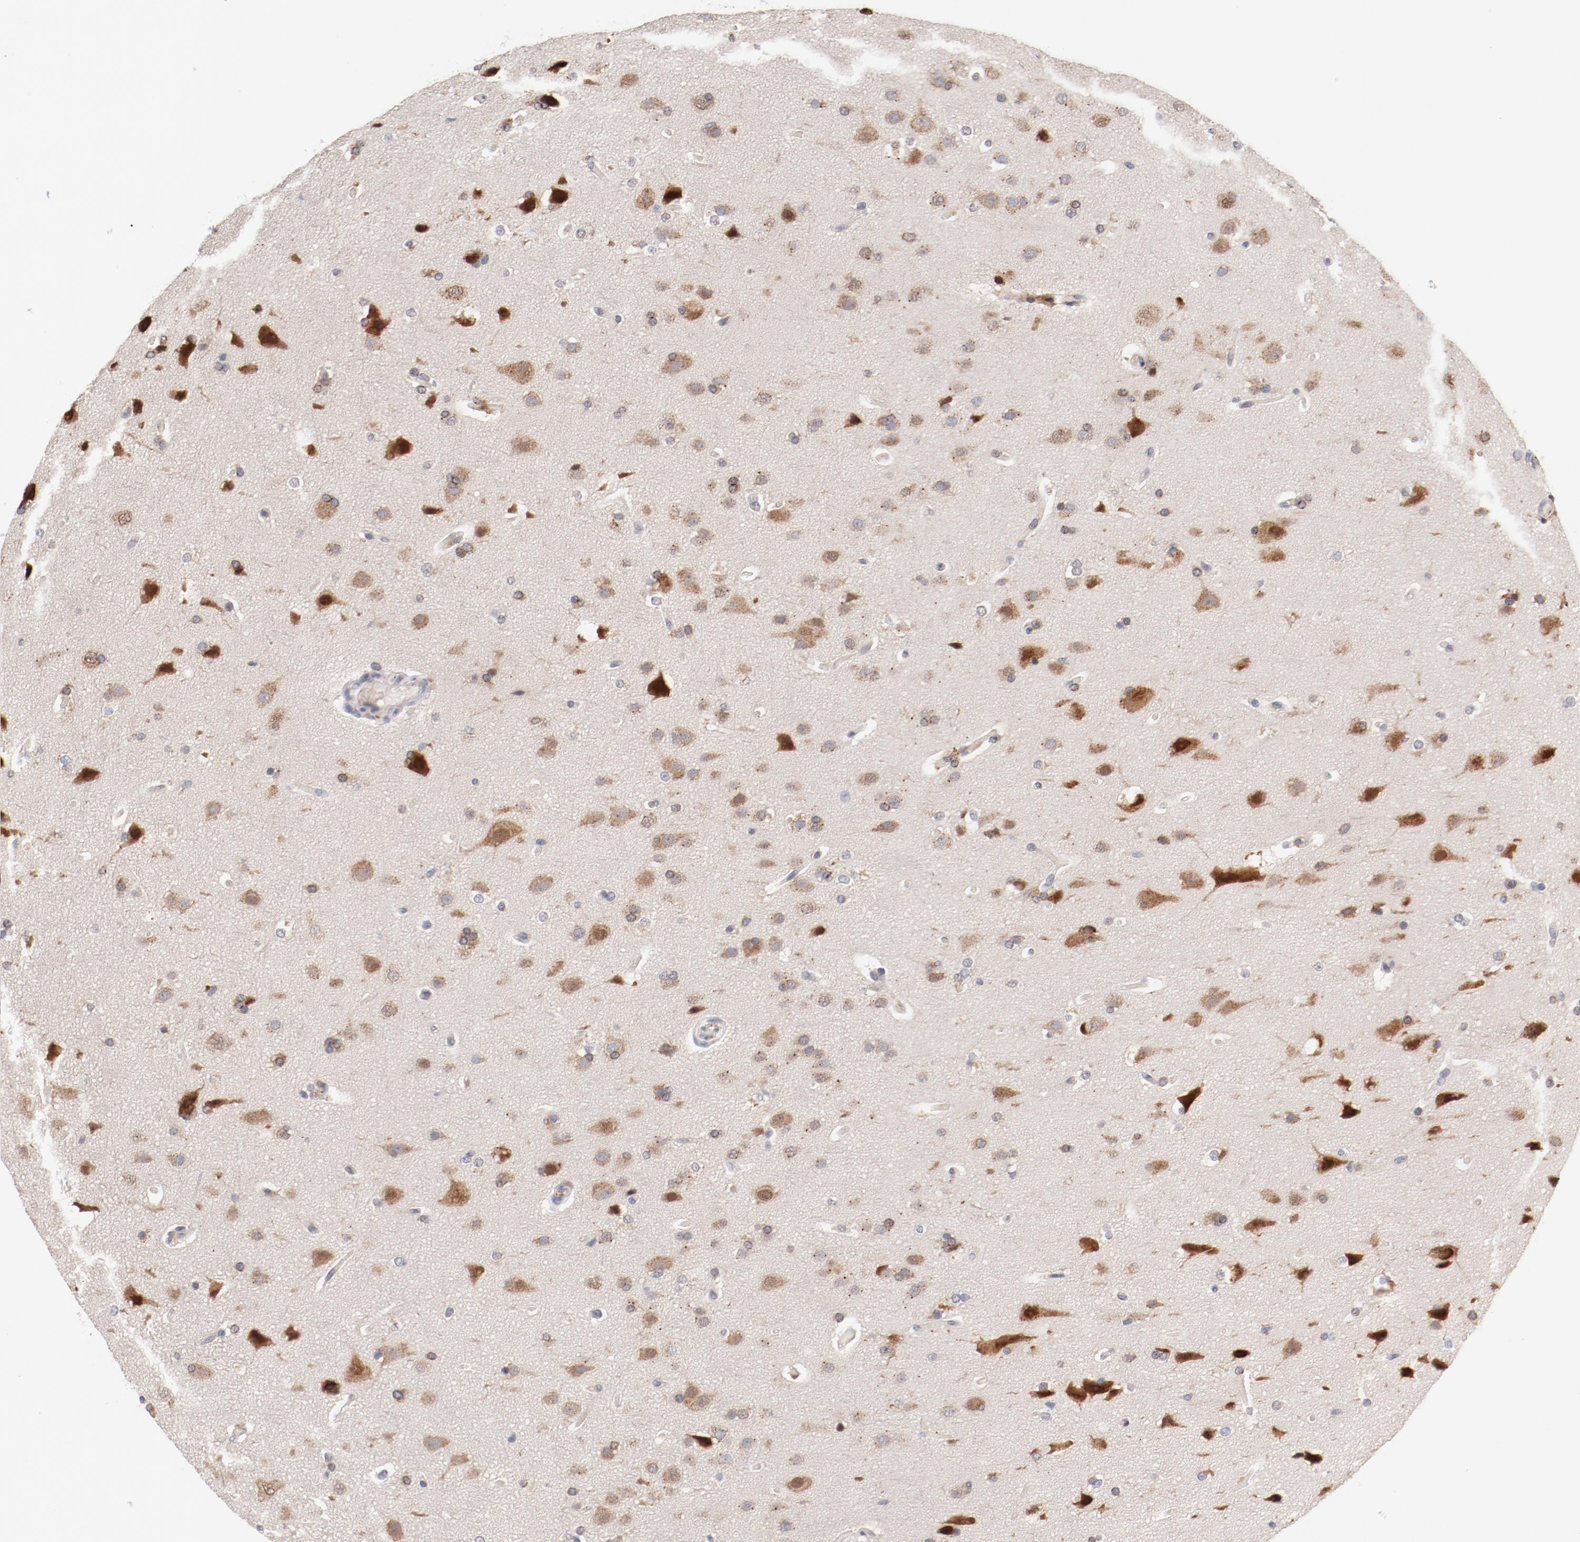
{"staining": {"intensity": "moderate", "quantity": ">75%", "location": "cytoplasmic/membranous,nuclear"}, "tissue": "glioma", "cell_type": "Tumor cells", "image_type": "cancer", "snomed": [{"axis": "morphology", "description": "Glioma, malignant, Low grade"}, {"axis": "topography", "description": "Cerebral cortex"}], "caption": "Immunohistochemical staining of glioma displays moderate cytoplasmic/membranous and nuclear protein staining in about >75% of tumor cells.", "gene": "RPL12", "patient": {"sex": "female", "age": 47}}